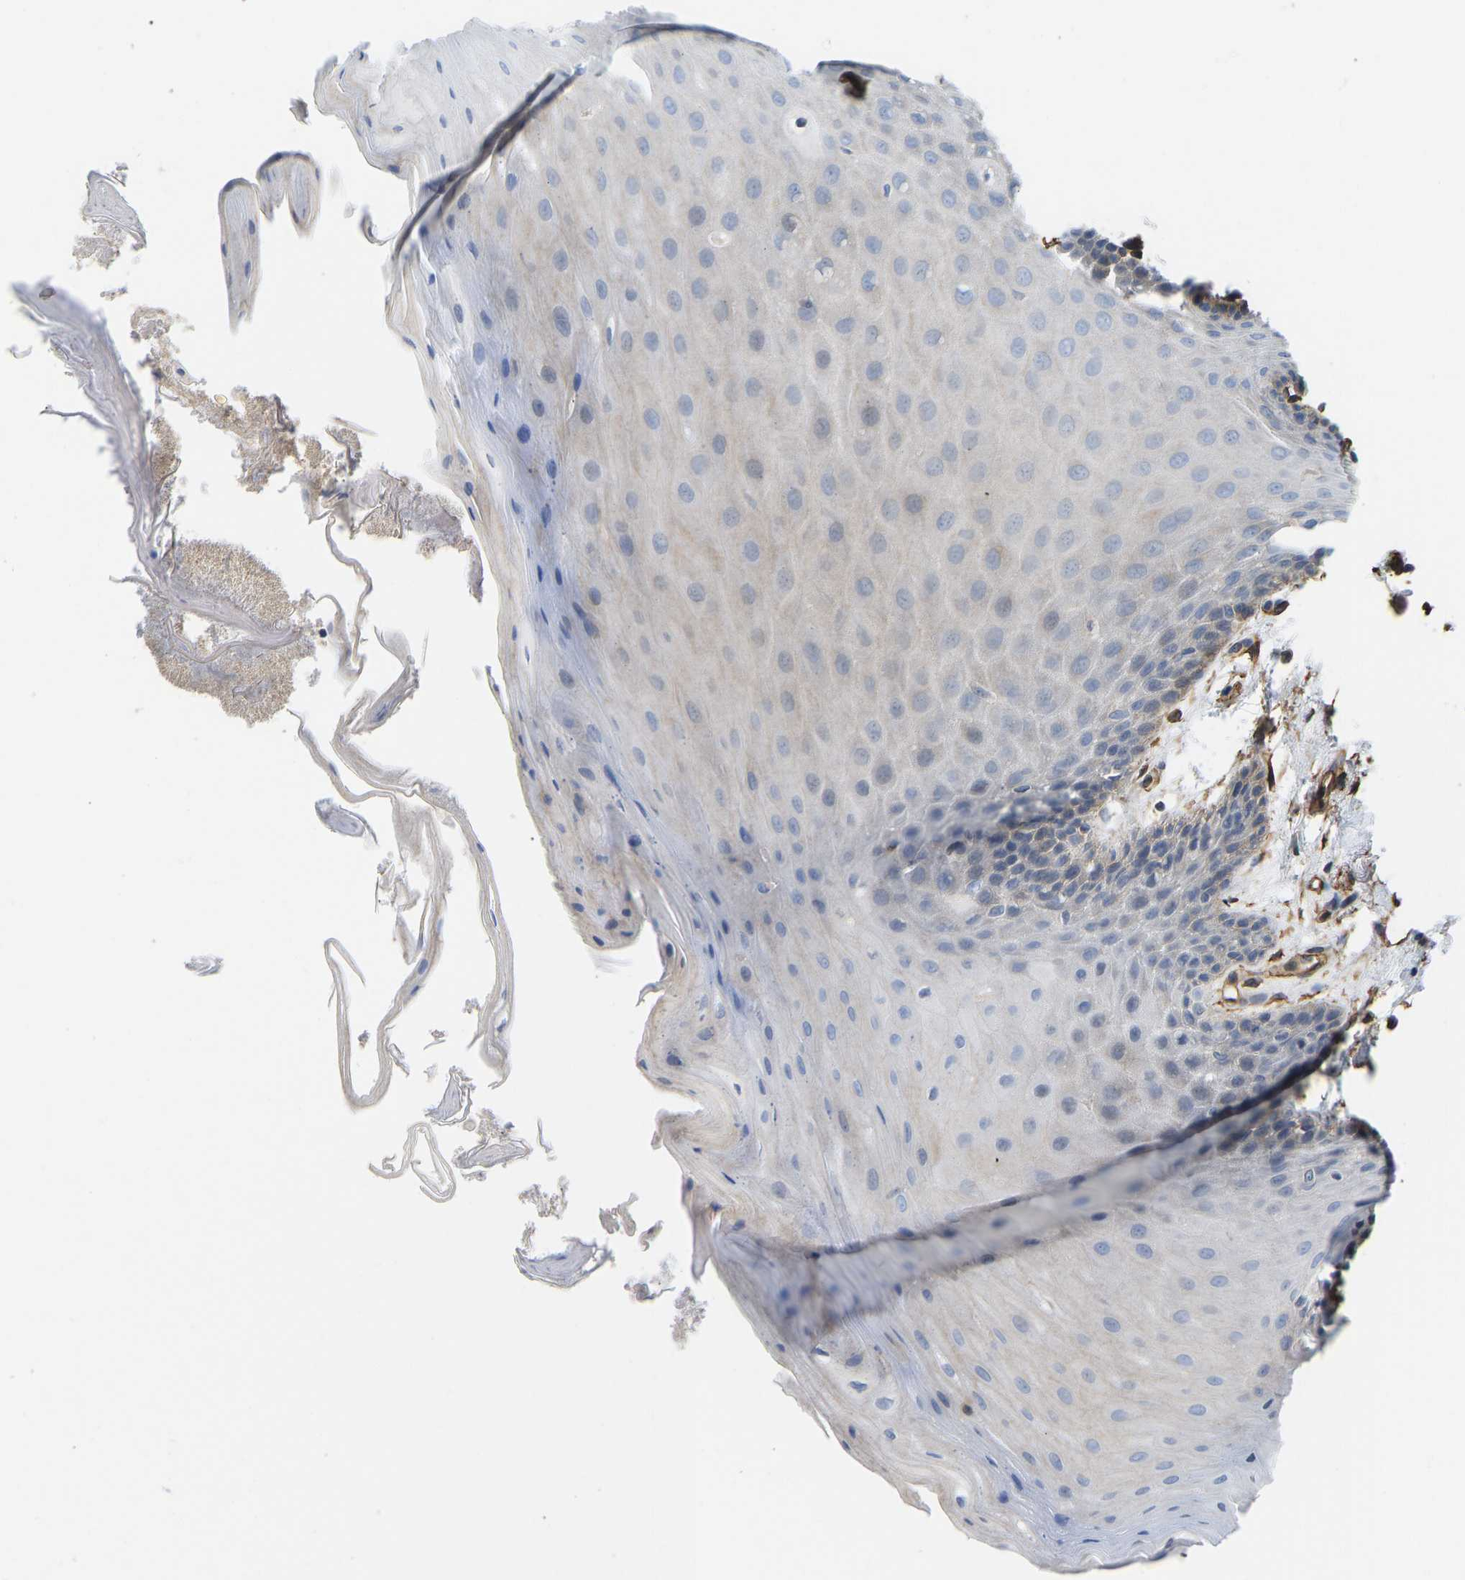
{"staining": {"intensity": "moderate", "quantity": "<25%", "location": "cytoplasmic/membranous"}, "tissue": "oral mucosa", "cell_type": "Squamous epithelial cells", "image_type": "normal", "snomed": [{"axis": "morphology", "description": "Normal tissue, NOS"}, {"axis": "morphology", "description": "Squamous cell carcinoma, NOS"}, {"axis": "topography", "description": "Oral tissue"}, {"axis": "topography", "description": "Head-Neck"}], "caption": "IHC (DAB (3,3'-diaminobenzidine)) staining of benign human oral mucosa displays moderate cytoplasmic/membranous protein expression in about <25% of squamous epithelial cells.", "gene": "ELMO2", "patient": {"sex": "male", "age": 71}}